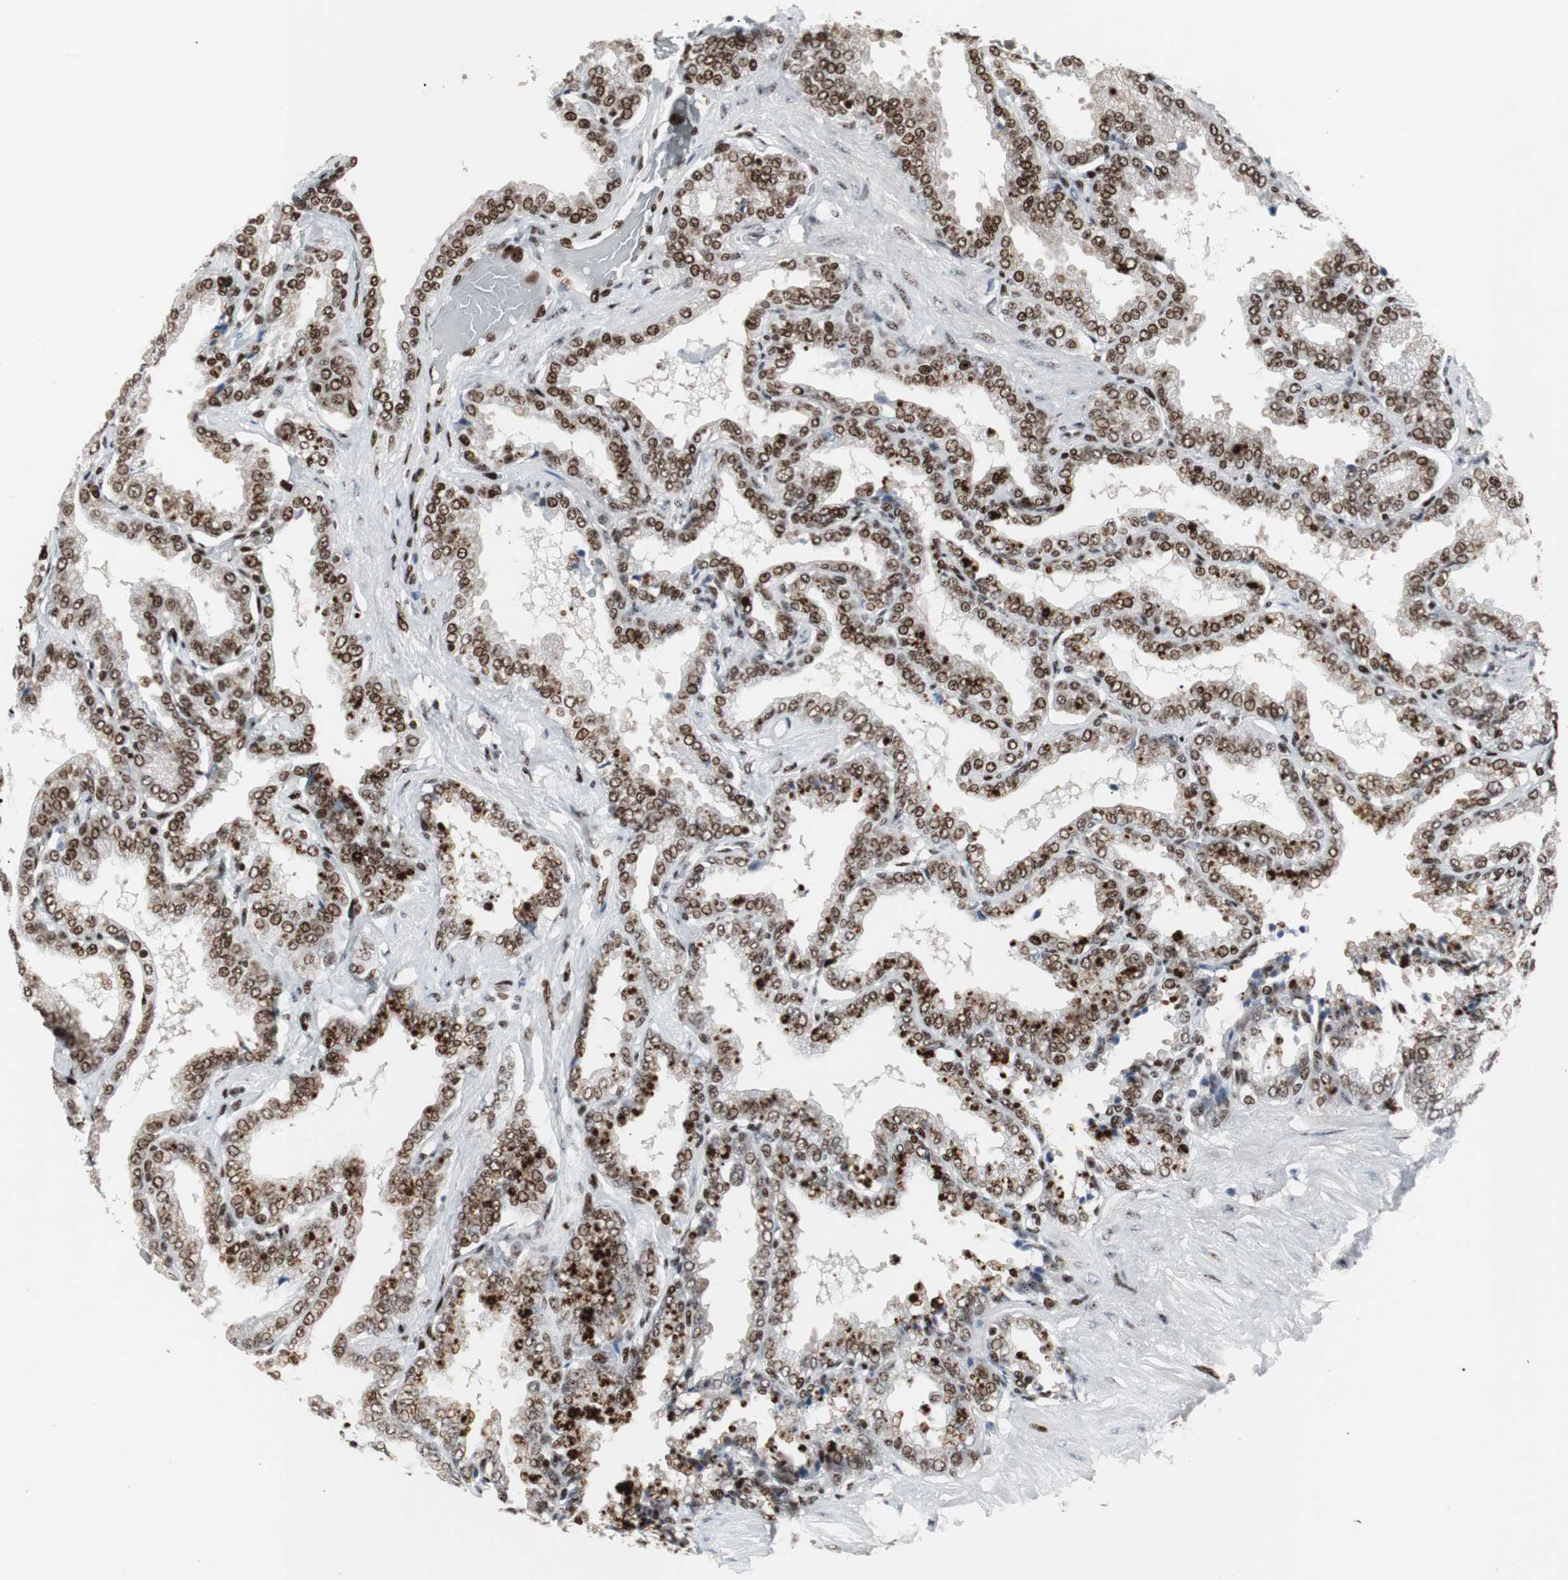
{"staining": {"intensity": "strong", "quantity": ">75%", "location": "nuclear"}, "tissue": "seminal vesicle", "cell_type": "Glandular cells", "image_type": "normal", "snomed": [{"axis": "morphology", "description": "Normal tissue, NOS"}, {"axis": "topography", "description": "Seminal veicle"}], "caption": "Immunohistochemistry micrograph of normal human seminal vesicle stained for a protein (brown), which displays high levels of strong nuclear positivity in approximately >75% of glandular cells.", "gene": "GRK2", "patient": {"sex": "male", "age": 46}}